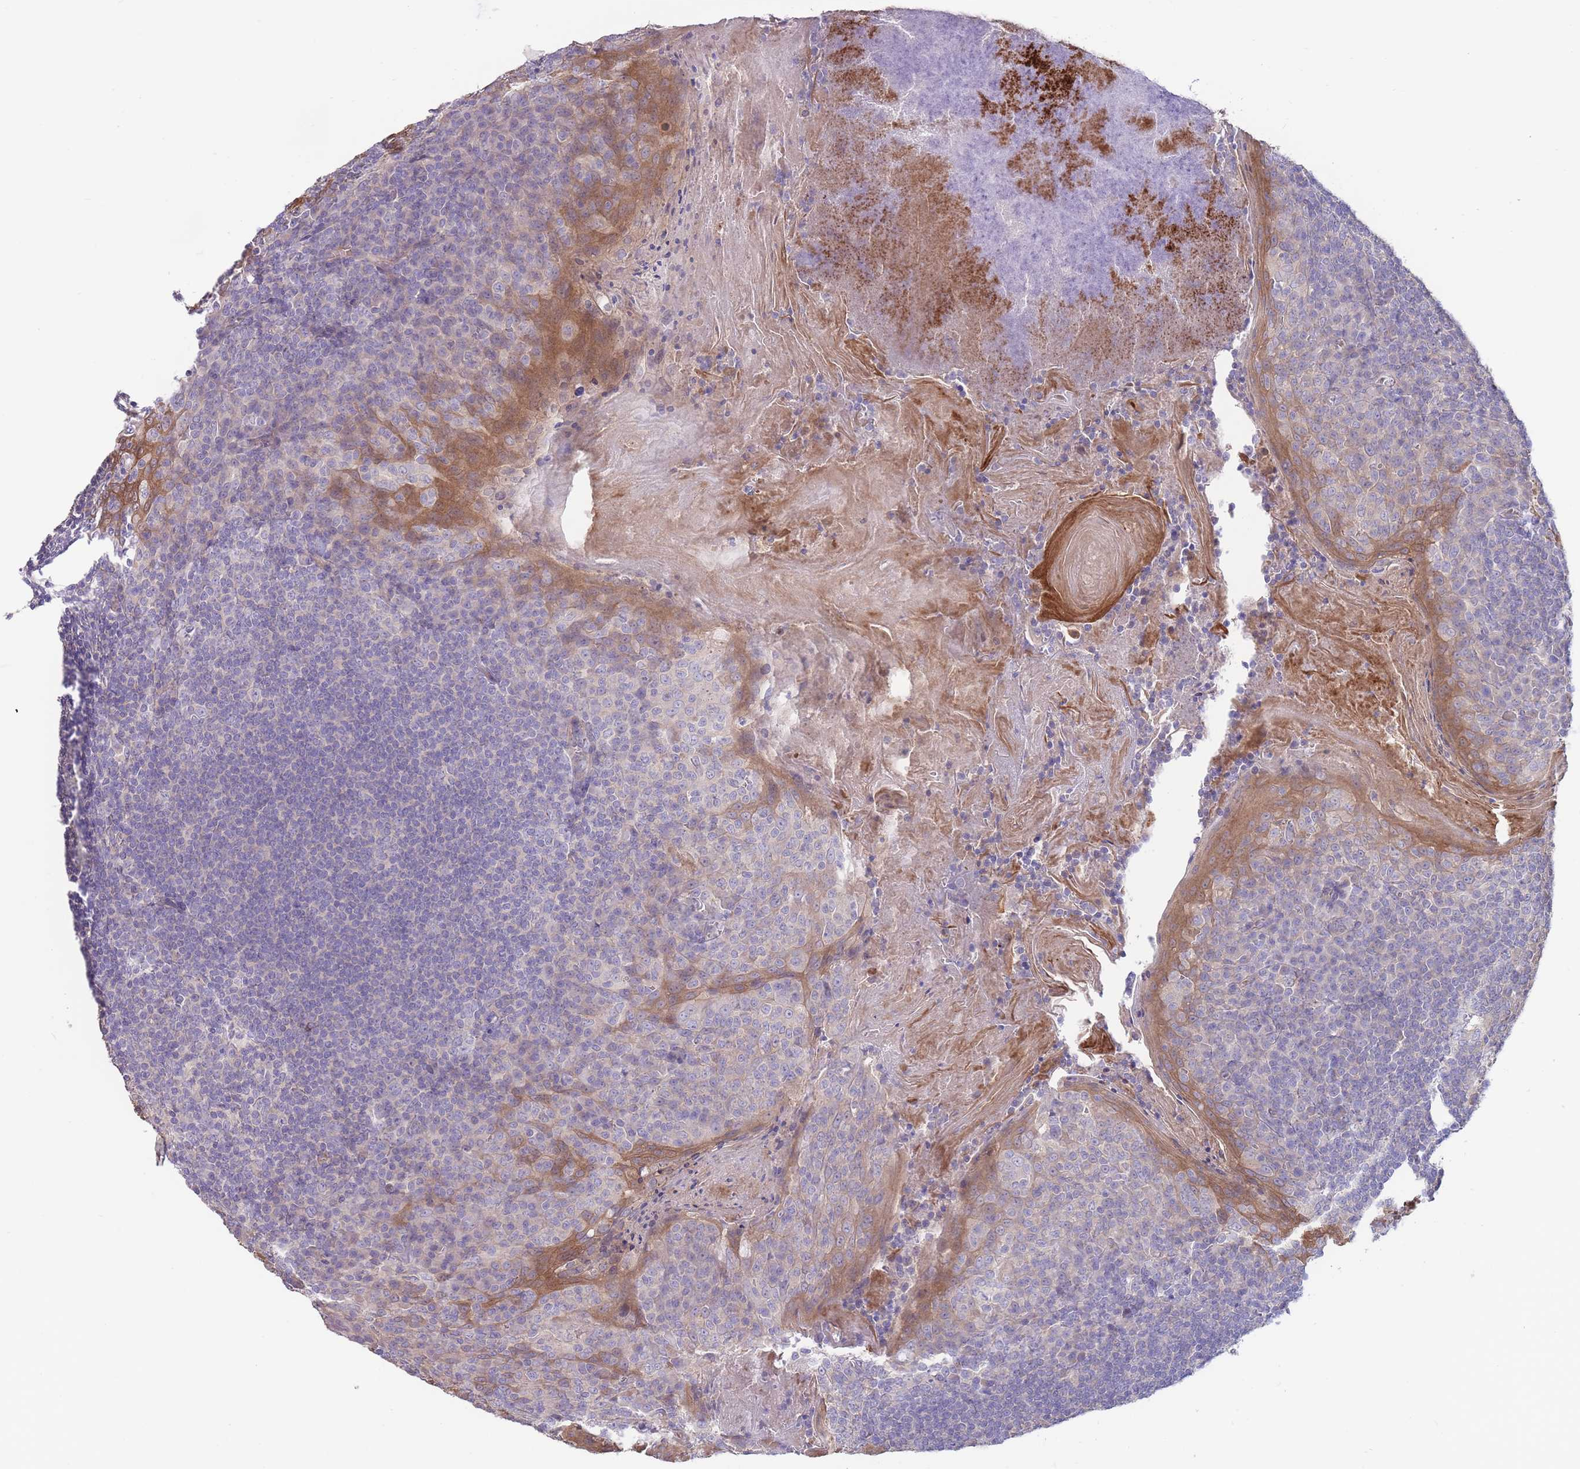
{"staining": {"intensity": "negative", "quantity": "none", "location": "none"}, "tissue": "tonsil", "cell_type": "Germinal center cells", "image_type": "normal", "snomed": [{"axis": "morphology", "description": "Normal tissue, NOS"}, {"axis": "topography", "description": "Tonsil"}], "caption": "A high-resolution micrograph shows immunohistochemistry staining of unremarkable tonsil, which shows no significant staining in germinal center cells.", "gene": "ALS2CL", "patient": {"sex": "male", "age": 27}}